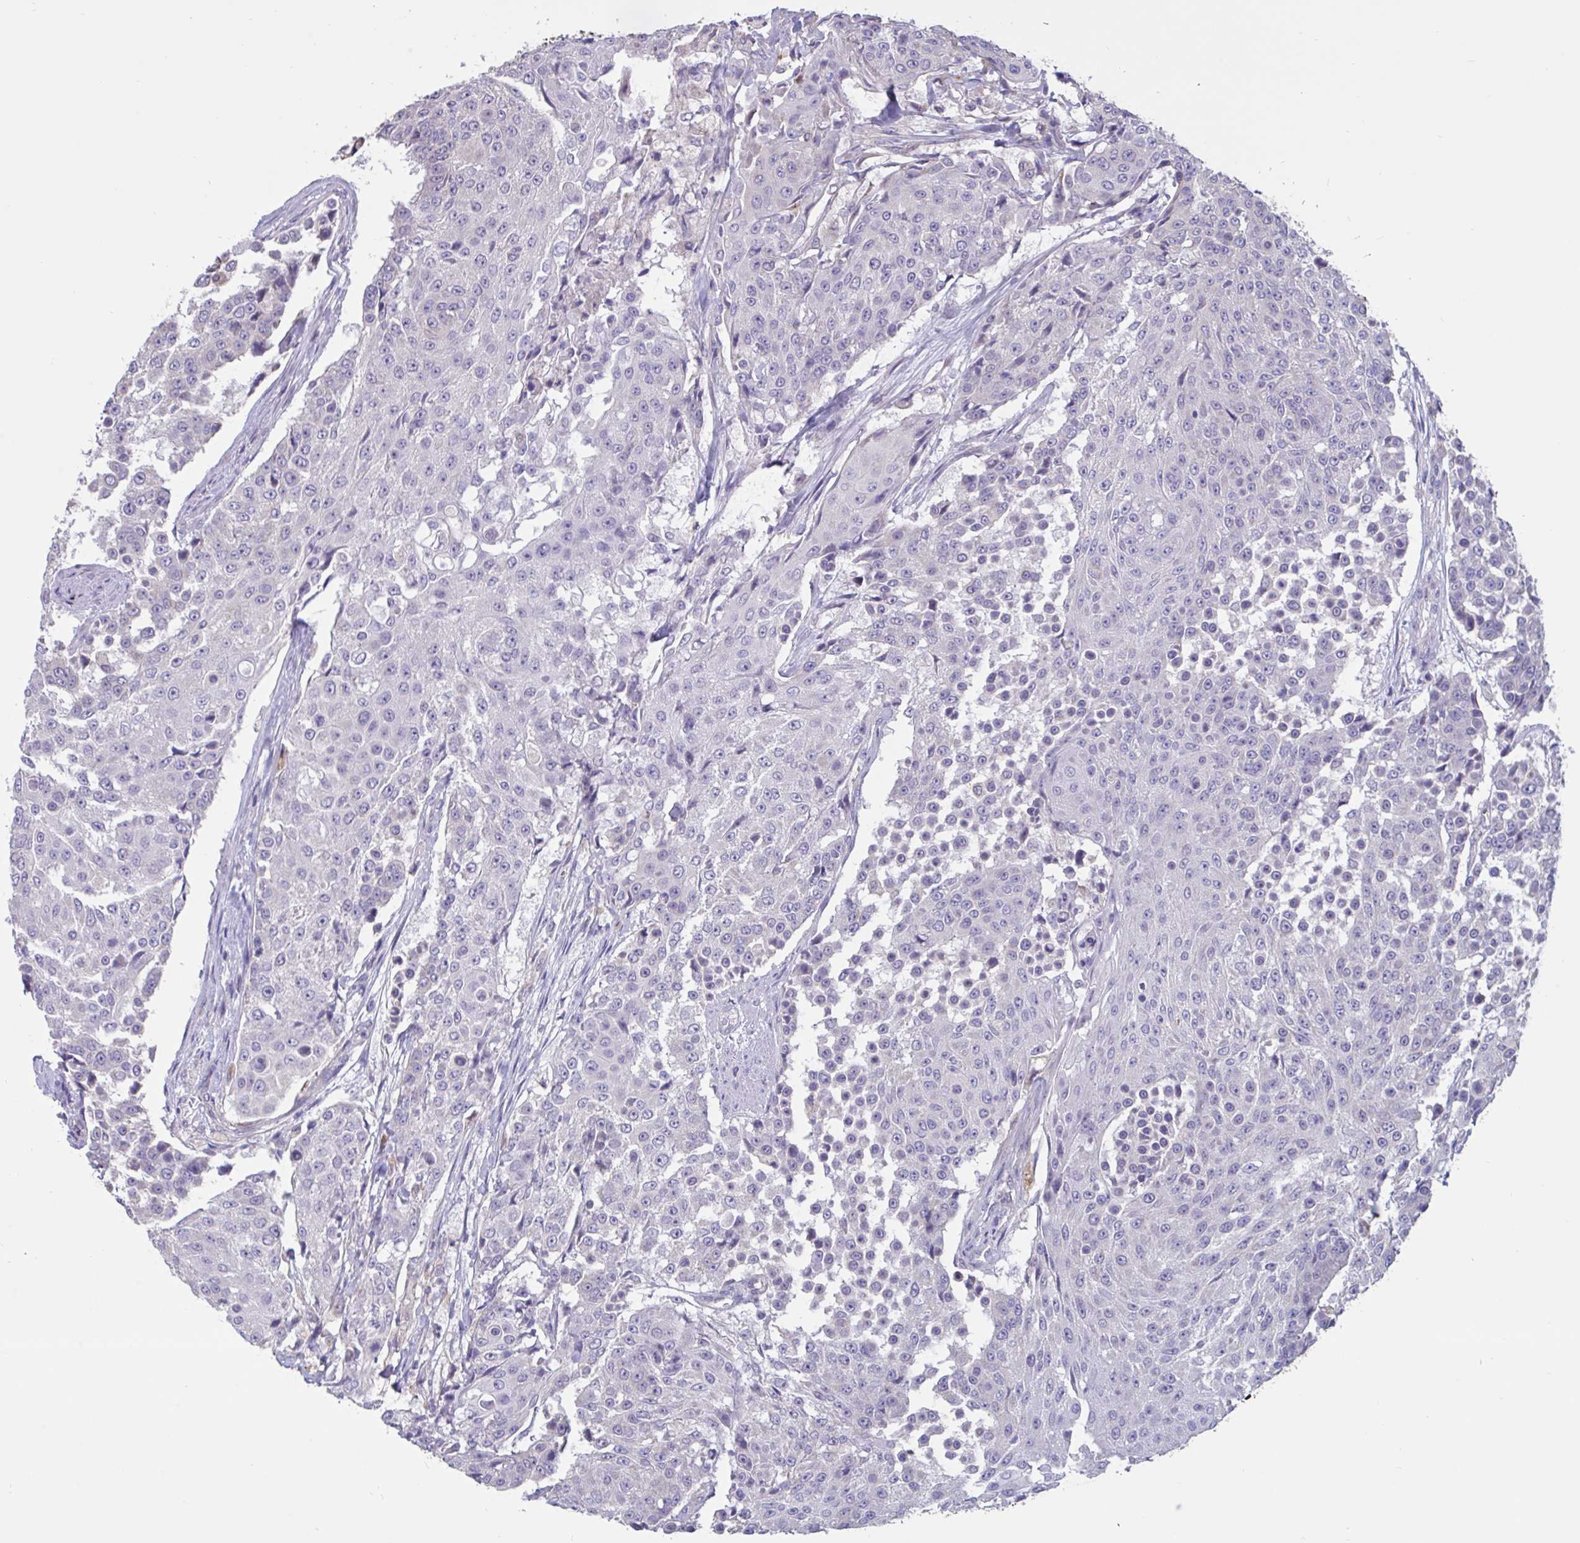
{"staining": {"intensity": "negative", "quantity": "none", "location": "none"}, "tissue": "urothelial cancer", "cell_type": "Tumor cells", "image_type": "cancer", "snomed": [{"axis": "morphology", "description": "Urothelial carcinoma, High grade"}, {"axis": "topography", "description": "Urinary bladder"}], "caption": "This is an IHC image of urothelial cancer. There is no positivity in tumor cells.", "gene": "DDX39A", "patient": {"sex": "female", "age": 63}}